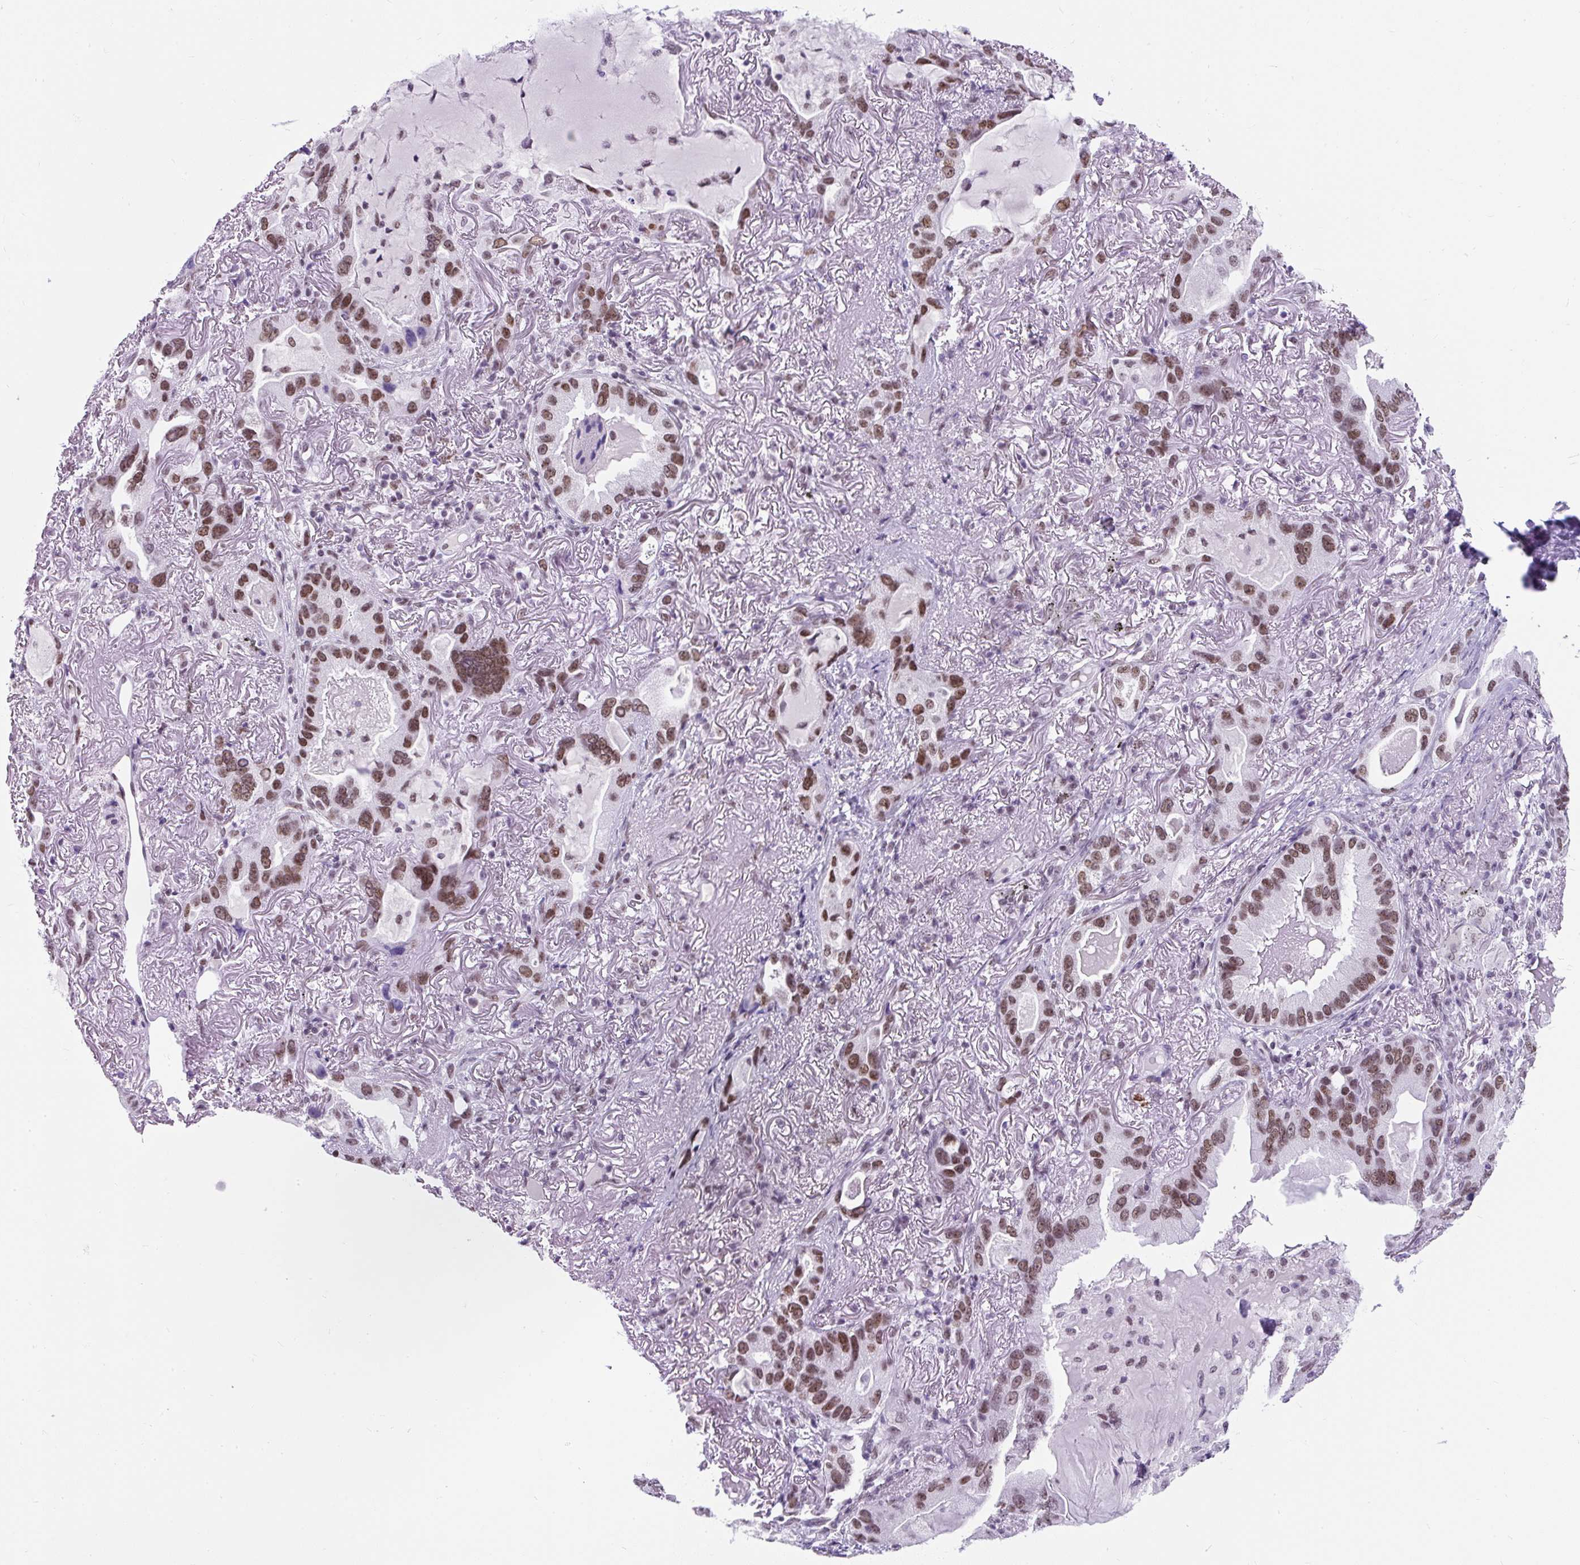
{"staining": {"intensity": "moderate", "quantity": ">75%", "location": "nuclear"}, "tissue": "lung cancer", "cell_type": "Tumor cells", "image_type": "cancer", "snomed": [{"axis": "morphology", "description": "Adenocarcinoma, NOS"}, {"axis": "topography", "description": "Lung"}], "caption": "Immunohistochemical staining of lung cancer (adenocarcinoma) shows moderate nuclear protein expression in about >75% of tumor cells. (DAB IHC, brown staining for protein, blue staining for nuclei).", "gene": "PLCXD2", "patient": {"sex": "female", "age": 69}}